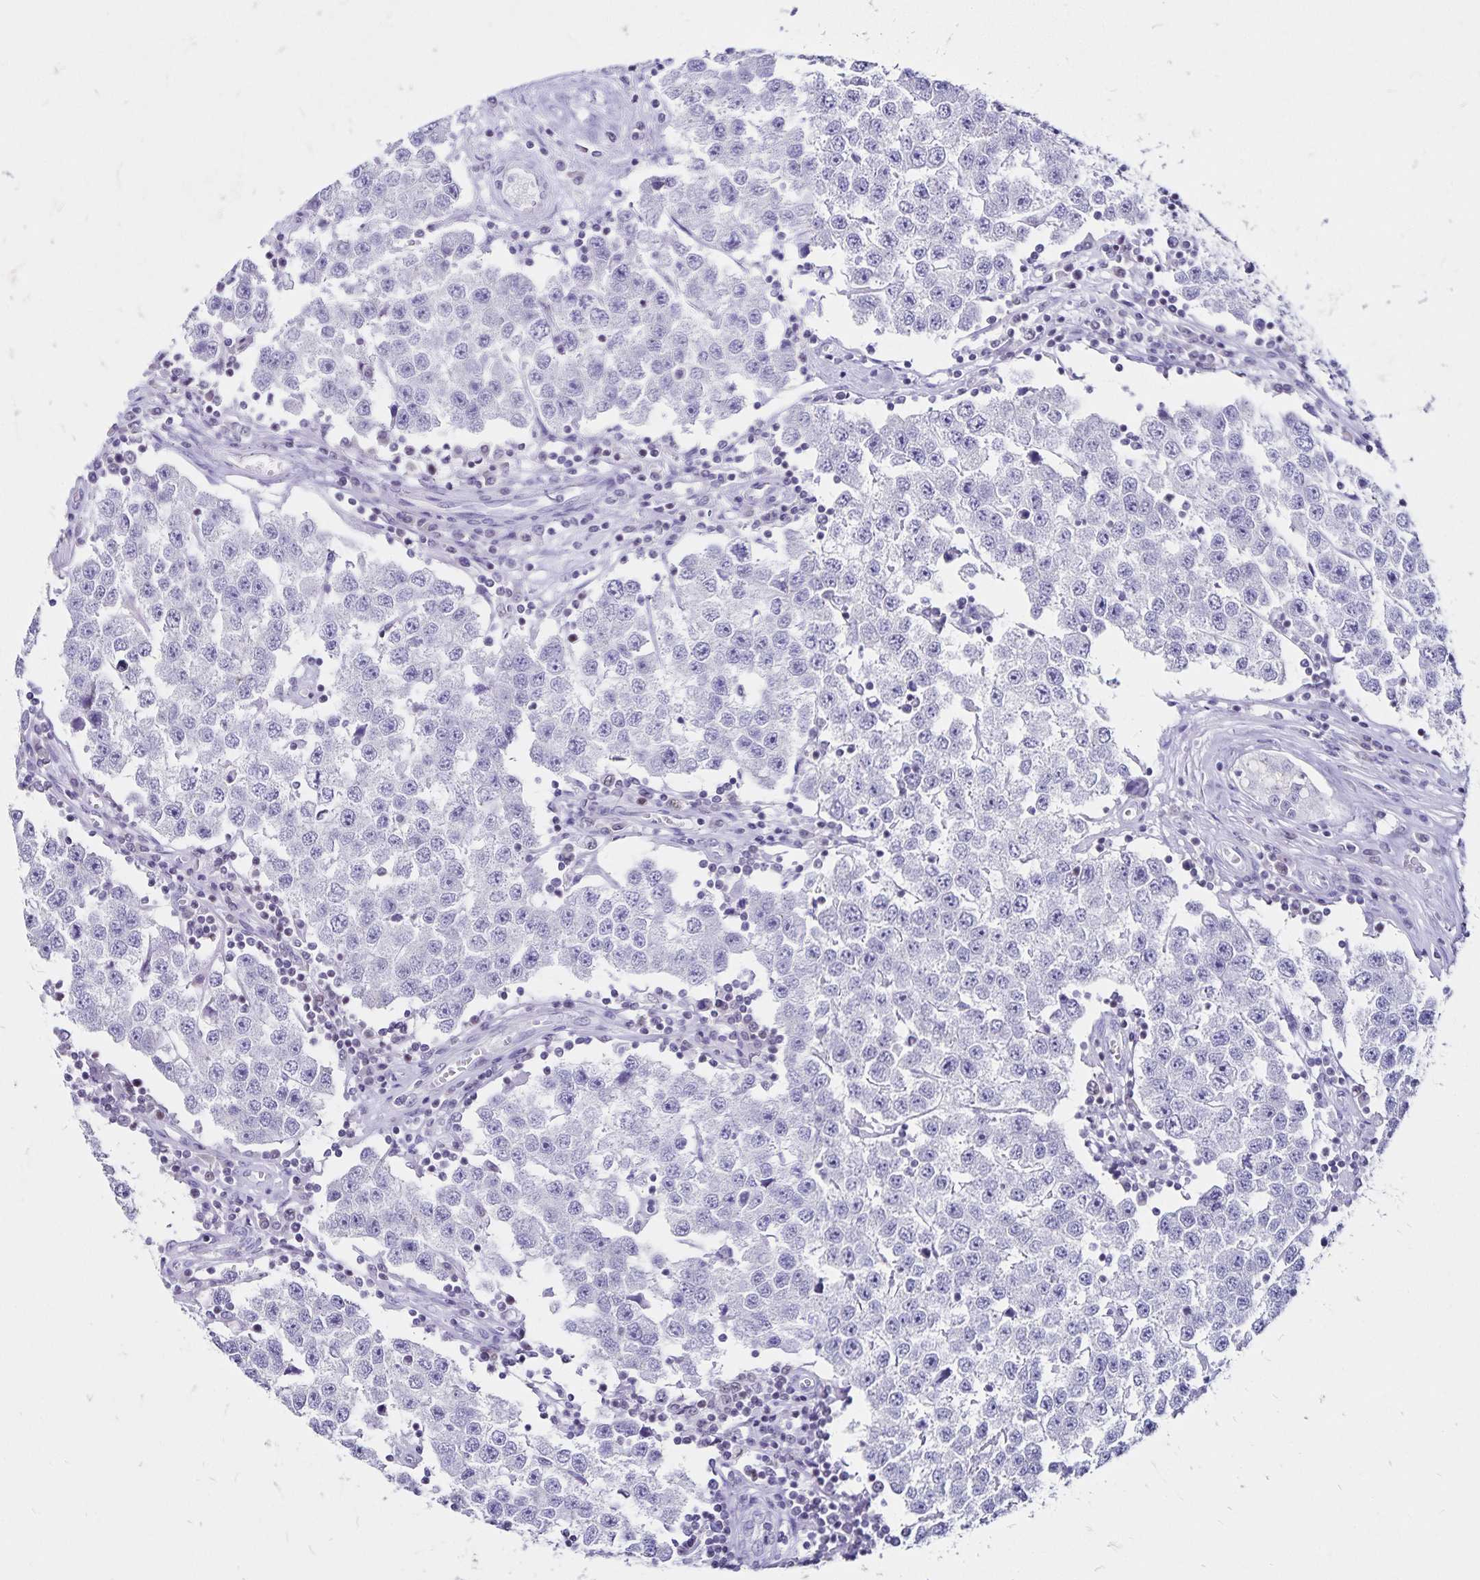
{"staining": {"intensity": "negative", "quantity": "none", "location": "none"}, "tissue": "testis cancer", "cell_type": "Tumor cells", "image_type": "cancer", "snomed": [{"axis": "morphology", "description": "Seminoma, NOS"}, {"axis": "topography", "description": "Testis"}], "caption": "Immunohistochemical staining of human seminoma (testis) shows no significant positivity in tumor cells.", "gene": "IKZF1", "patient": {"sex": "male", "age": 34}}